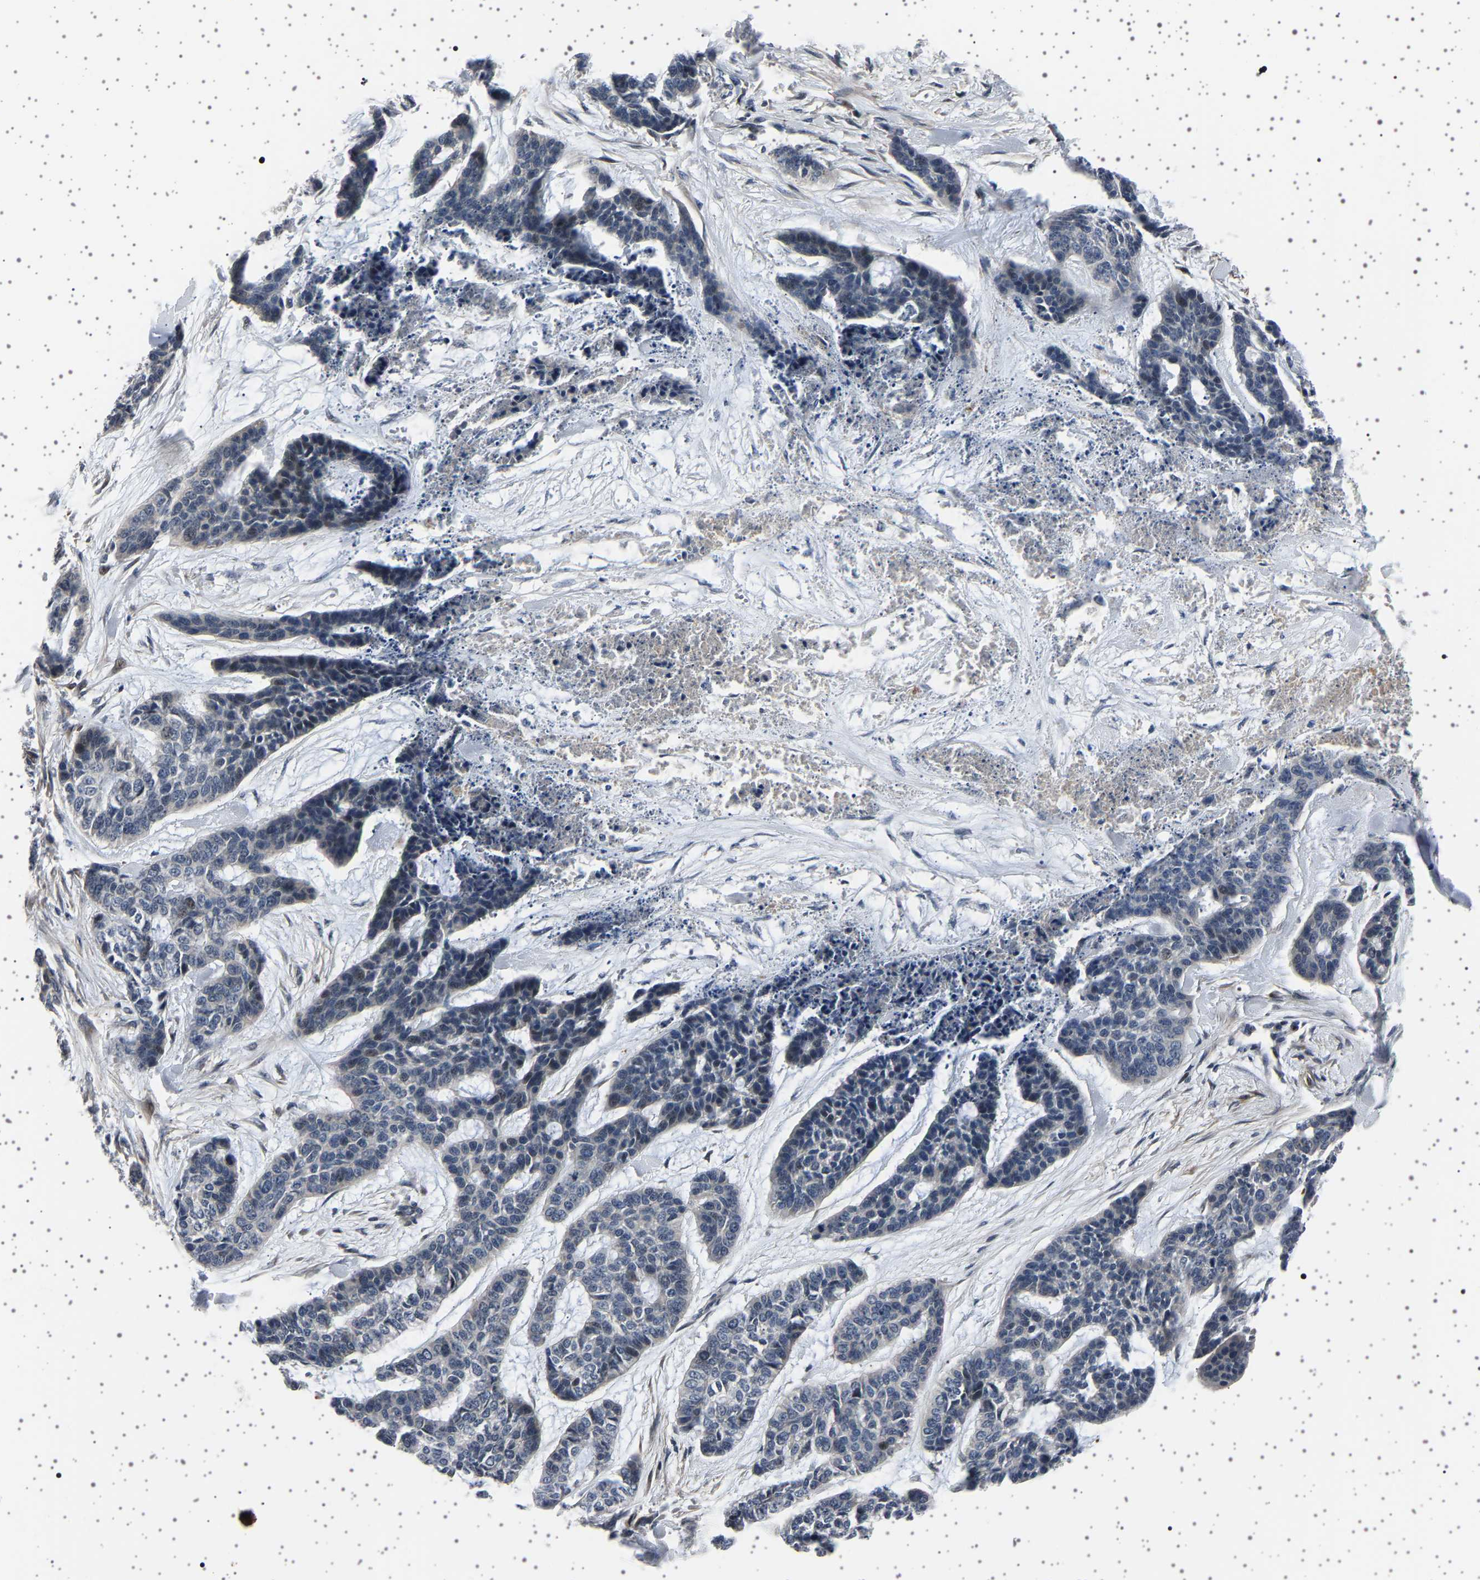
{"staining": {"intensity": "negative", "quantity": "none", "location": "none"}, "tissue": "skin cancer", "cell_type": "Tumor cells", "image_type": "cancer", "snomed": [{"axis": "morphology", "description": "Basal cell carcinoma"}, {"axis": "topography", "description": "Skin"}], "caption": "Skin cancer (basal cell carcinoma) stained for a protein using immunohistochemistry displays no expression tumor cells.", "gene": "PAK5", "patient": {"sex": "female", "age": 64}}